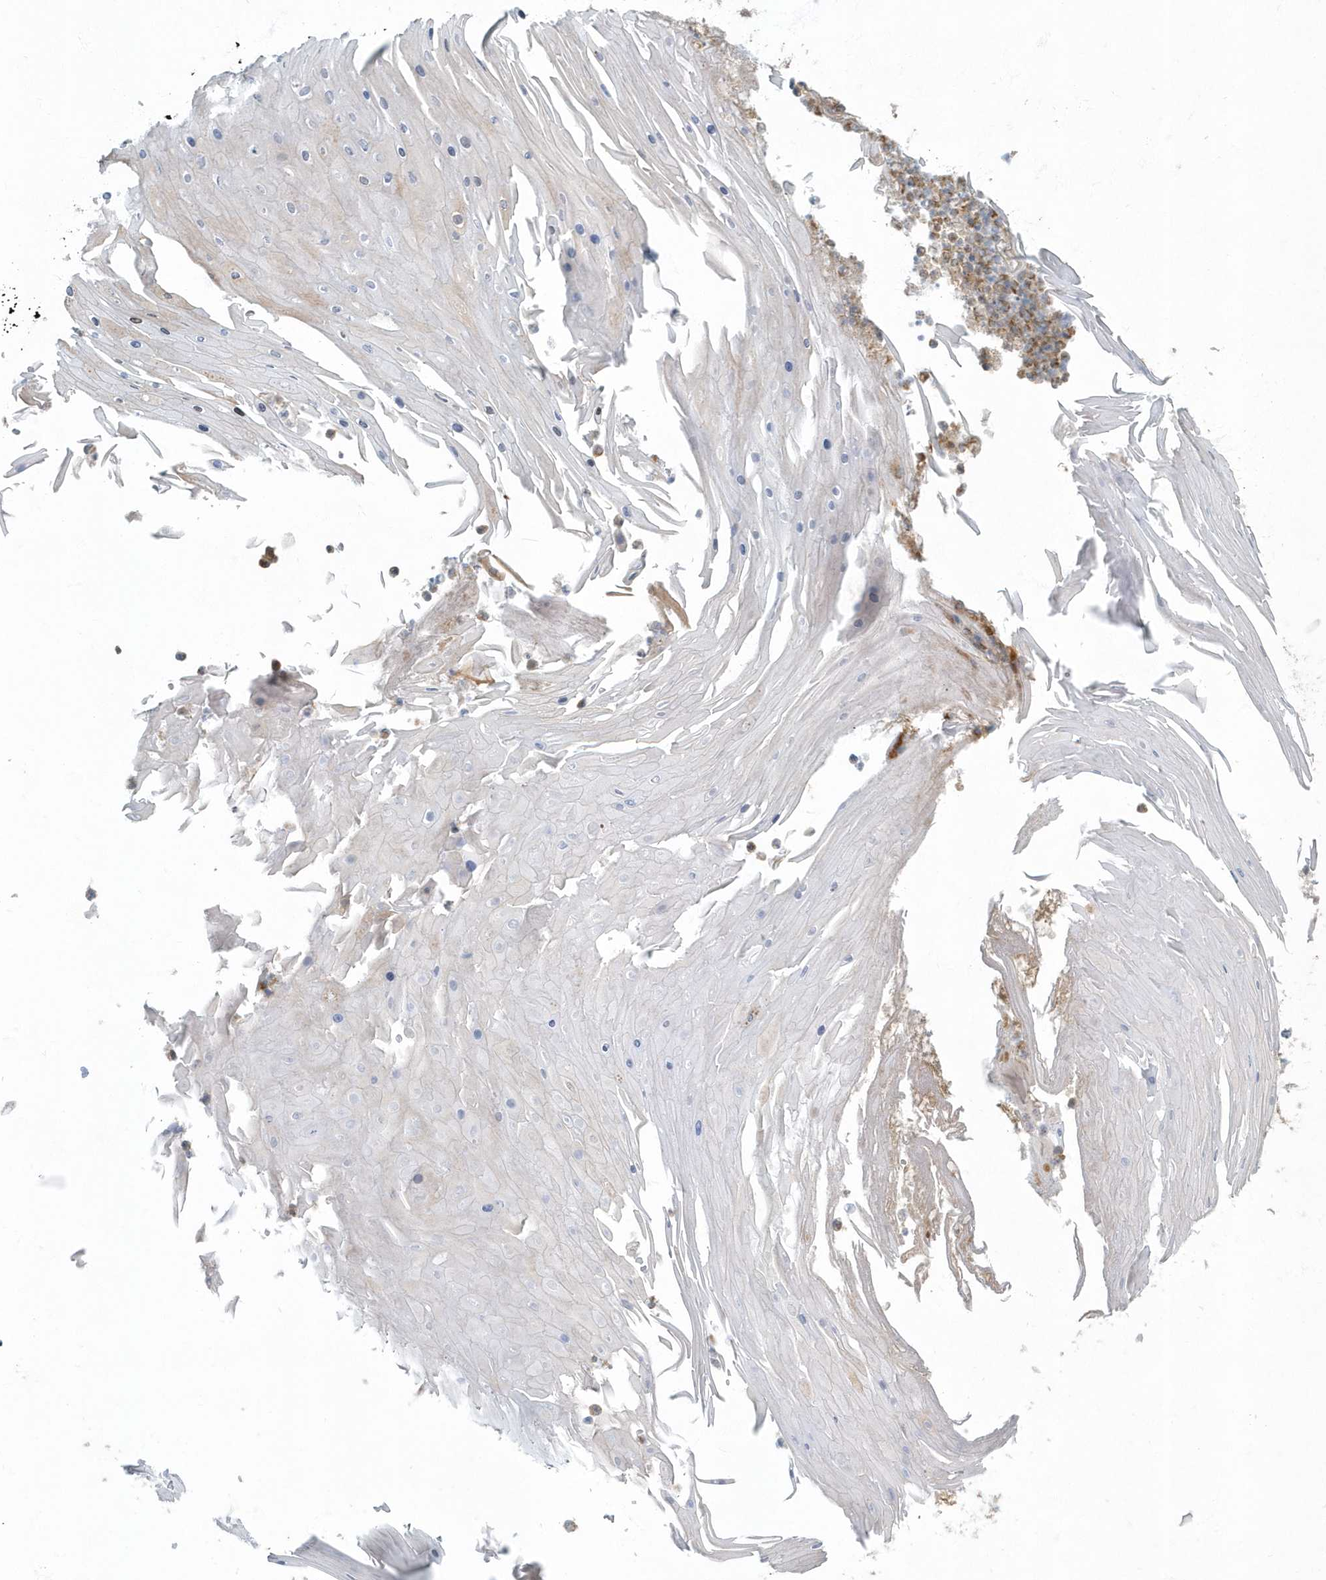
{"staining": {"intensity": "negative", "quantity": "none", "location": "none"}, "tissue": "skin cancer", "cell_type": "Tumor cells", "image_type": "cancer", "snomed": [{"axis": "morphology", "description": "Squamous cell carcinoma, NOS"}, {"axis": "topography", "description": "Skin"}], "caption": "This is a micrograph of immunohistochemistry (IHC) staining of squamous cell carcinoma (skin), which shows no staining in tumor cells.", "gene": "MYOT", "patient": {"sex": "female", "age": 88}}